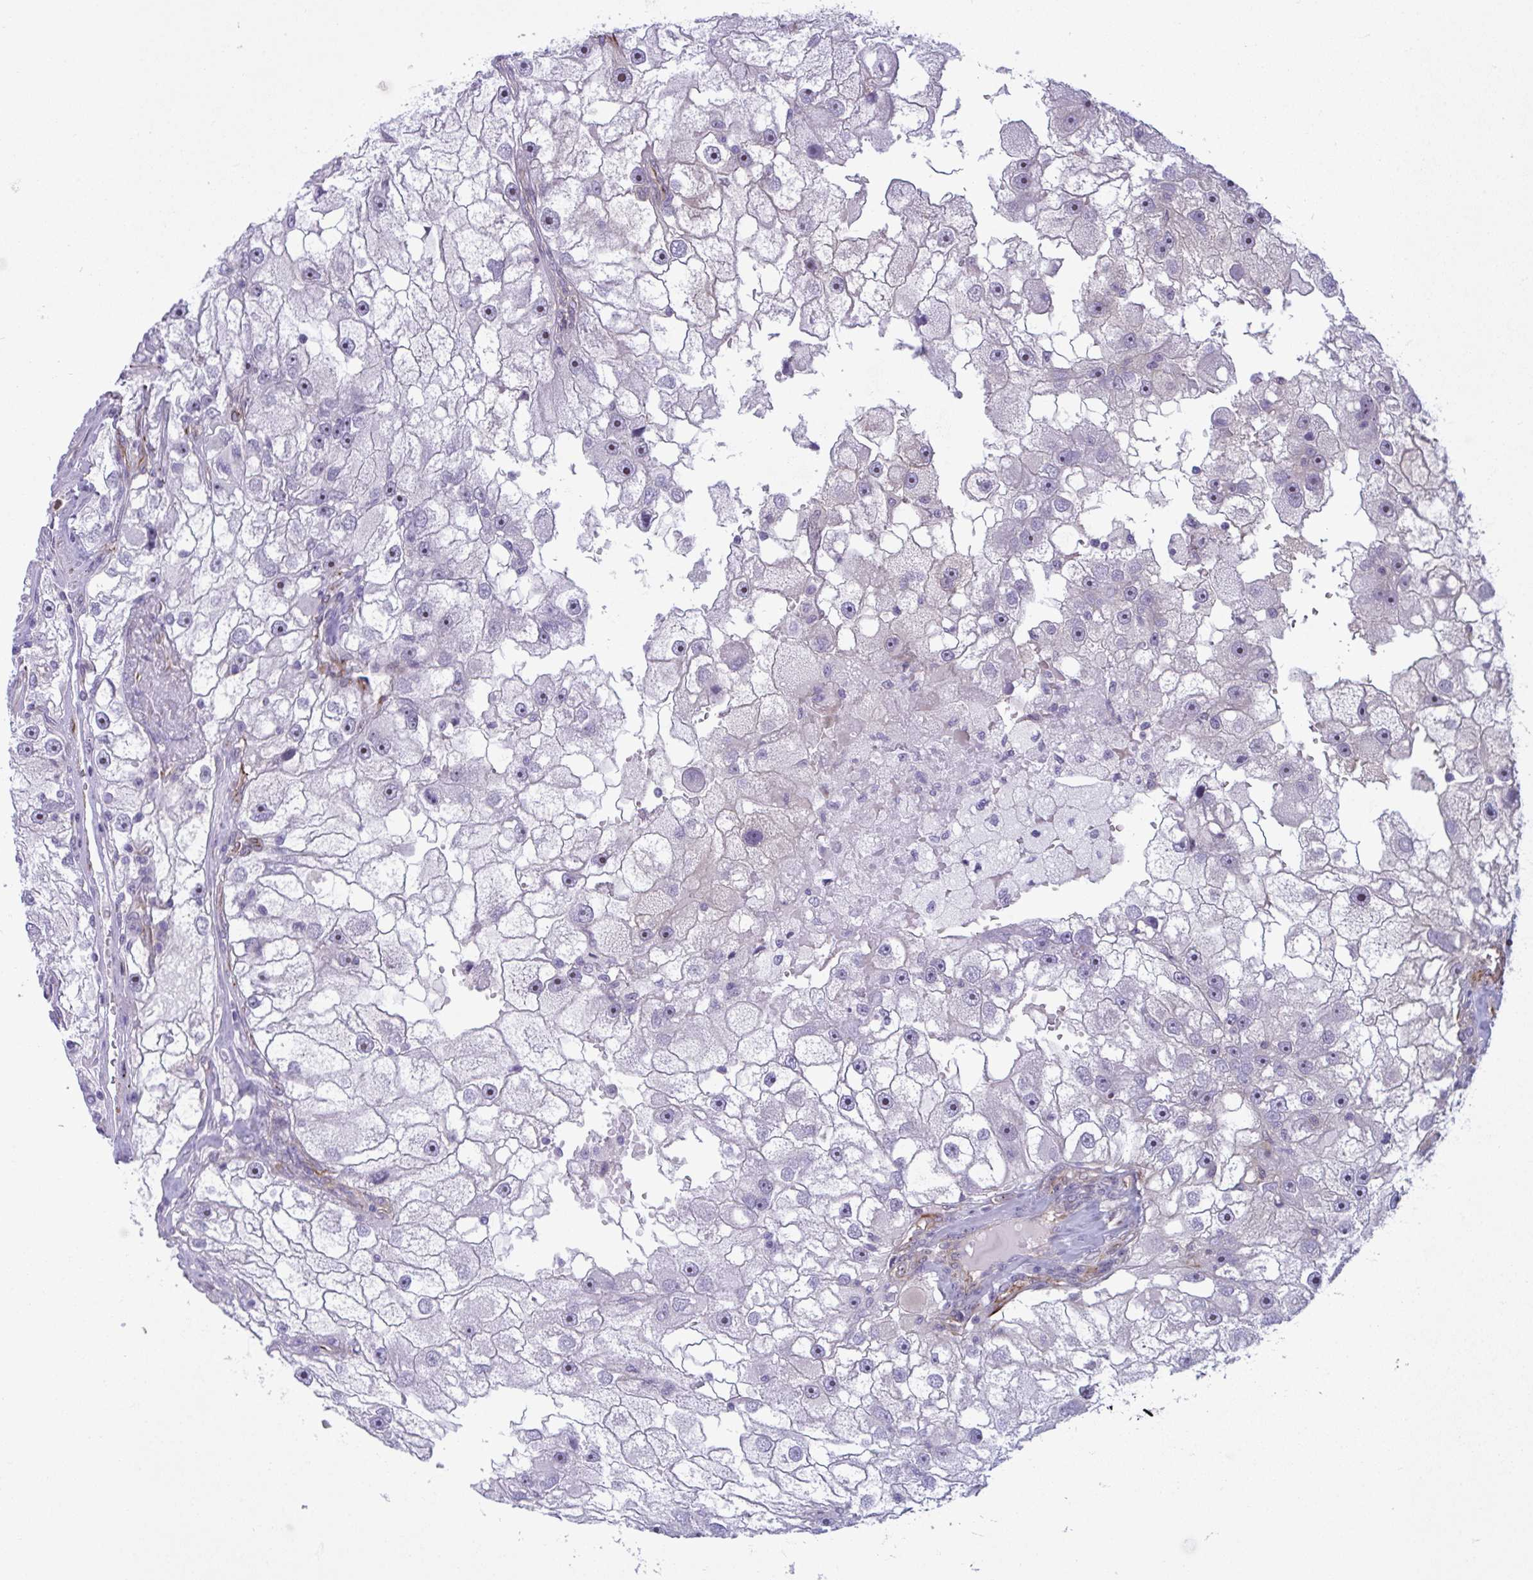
{"staining": {"intensity": "moderate", "quantity": "<25%", "location": "nuclear"}, "tissue": "renal cancer", "cell_type": "Tumor cells", "image_type": "cancer", "snomed": [{"axis": "morphology", "description": "Adenocarcinoma, NOS"}, {"axis": "topography", "description": "Kidney"}], "caption": "The micrograph displays staining of adenocarcinoma (renal), revealing moderate nuclear protein positivity (brown color) within tumor cells.", "gene": "PRRT4", "patient": {"sex": "male", "age": 63}}